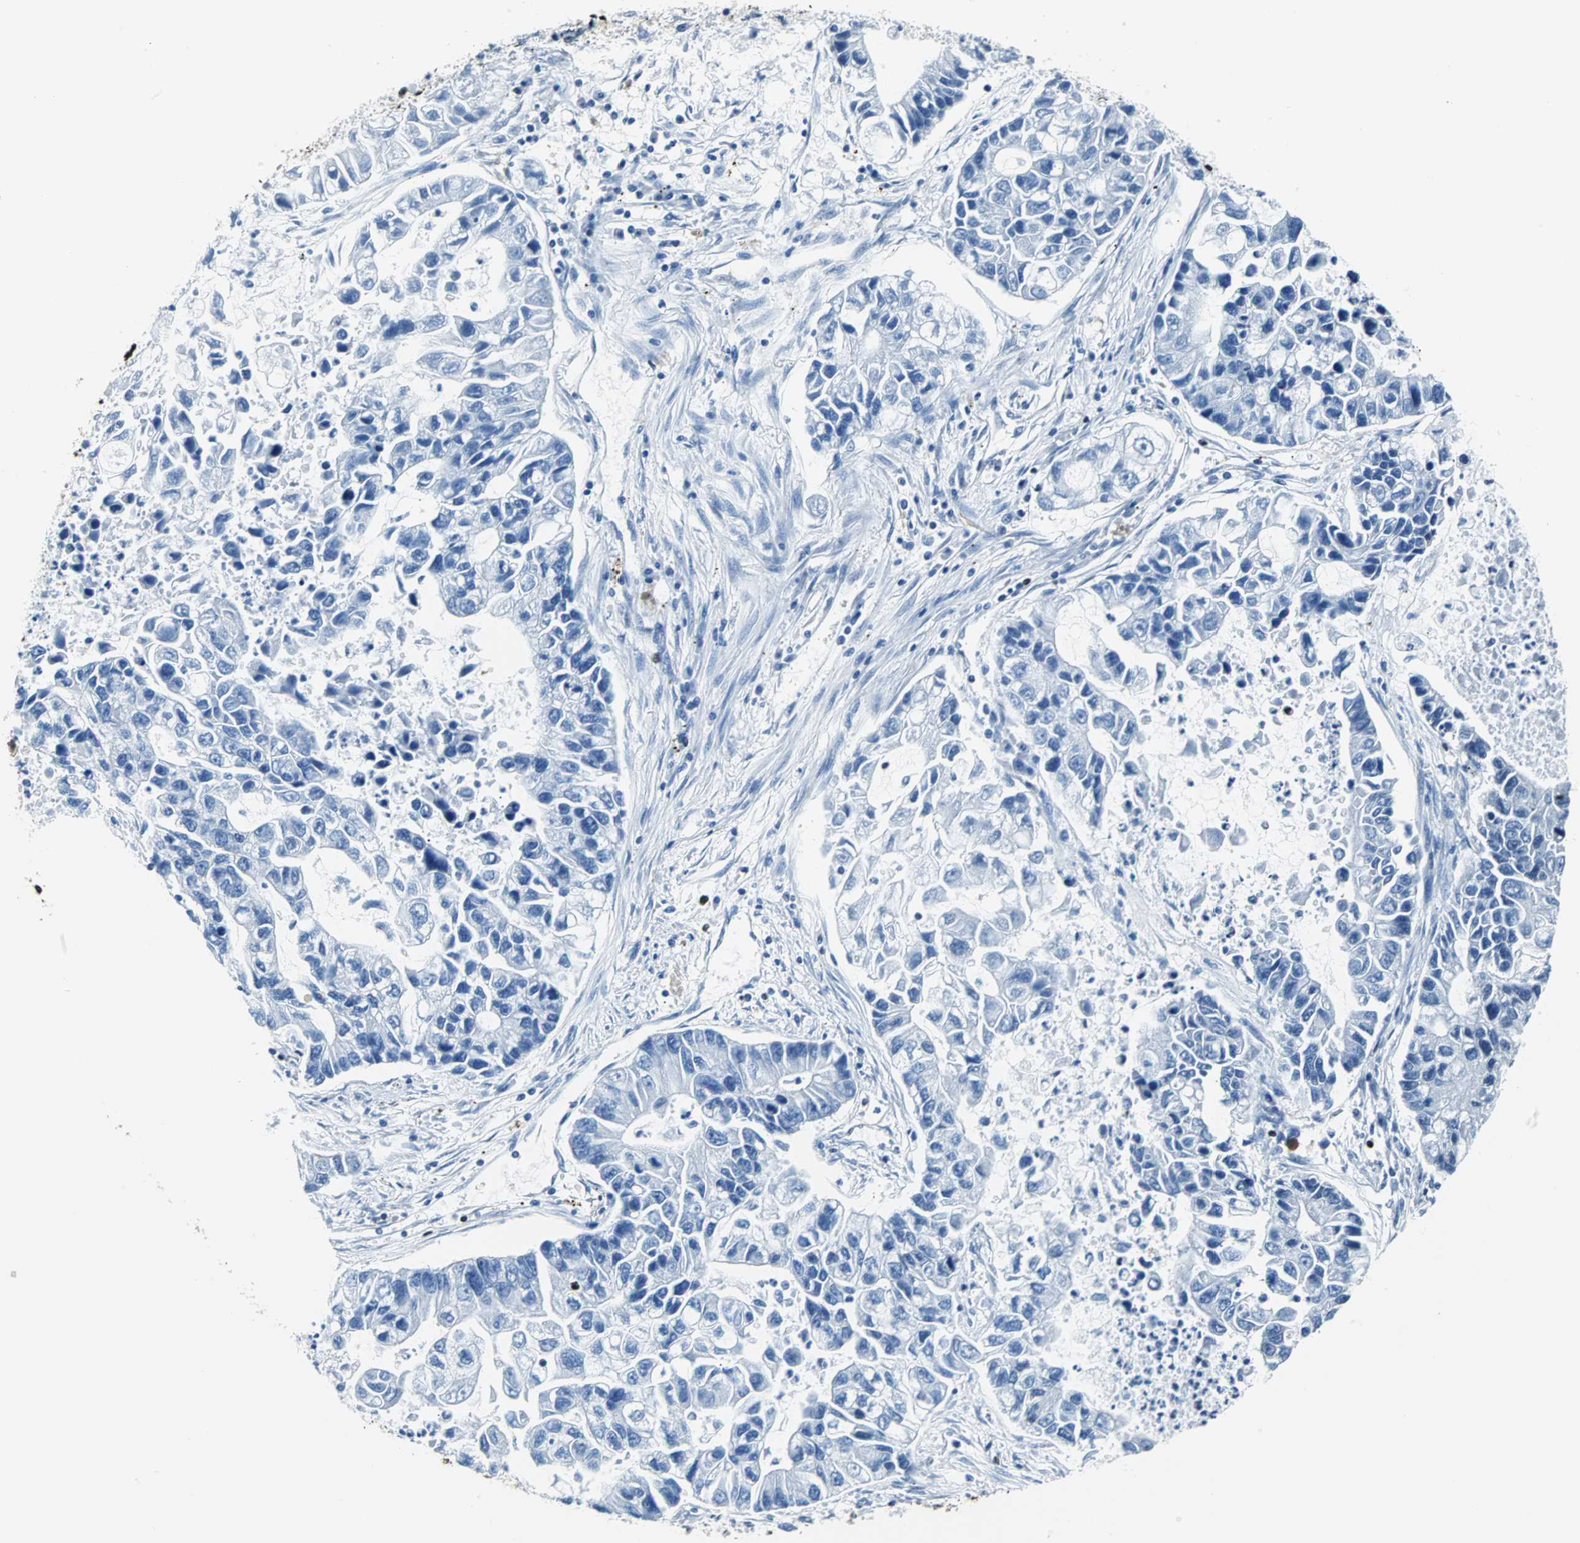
{"staining": {"intensity": "negative", "quantity": "none", "location": "none"}, "tissue": "lung cancer", "cell_type": "Tumor cells", "image_type": "cancer", "snomed": [{"axis": "morphology", "description": "Adenocarcinoma, NOS"}, {"axis": "topography", "description": "Lung"}], "caption": "This is an immunohistochemistry histopathology image of lung adenocarcinoma. There is no staining in tumor cells.", "gene": "FUBP1", "patient": {"sex": "female", "age": 51}}